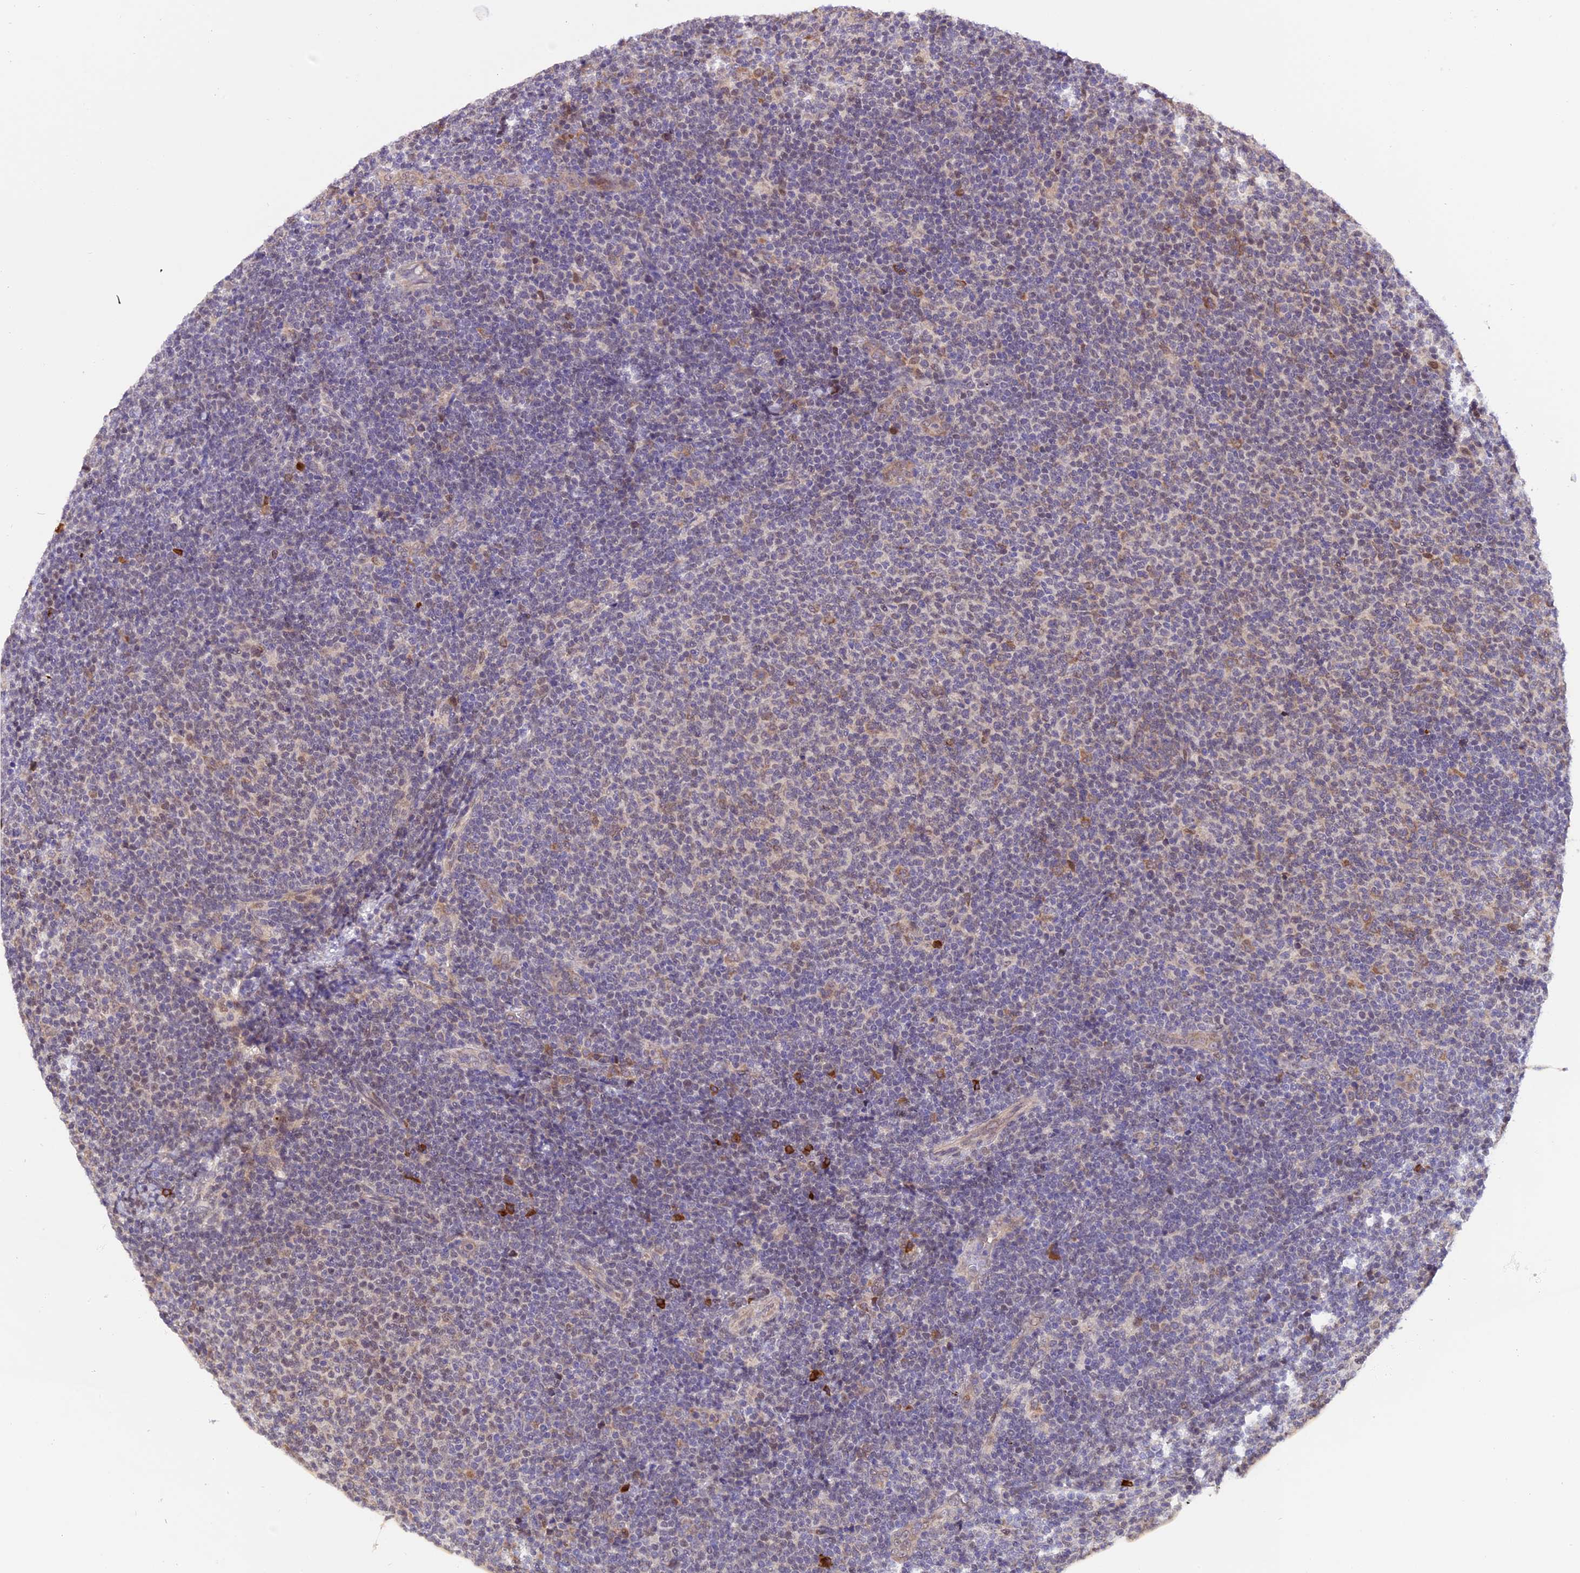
{"staining": {"intensity": "negative", "quantity": "none", "location": "none"}, "tissue": "lymphoma", "cell_type": "Tumor cells", "image_type": "cancer", "snomed": [{"axis": "morphology", "description": "Malignant lymphoma, non-Hodgkin's type, Low grade"}, {"axis": "topography", "description": "Lymph node"}], "caption": "Low-grade malignant lymphoma, non-Hodgkin's type stained for a protein using immunohistochemistry demonstrates no staining tumor cells.", "gene": "HERPUD1", "patient": {"sex": "male", "age": 66}}